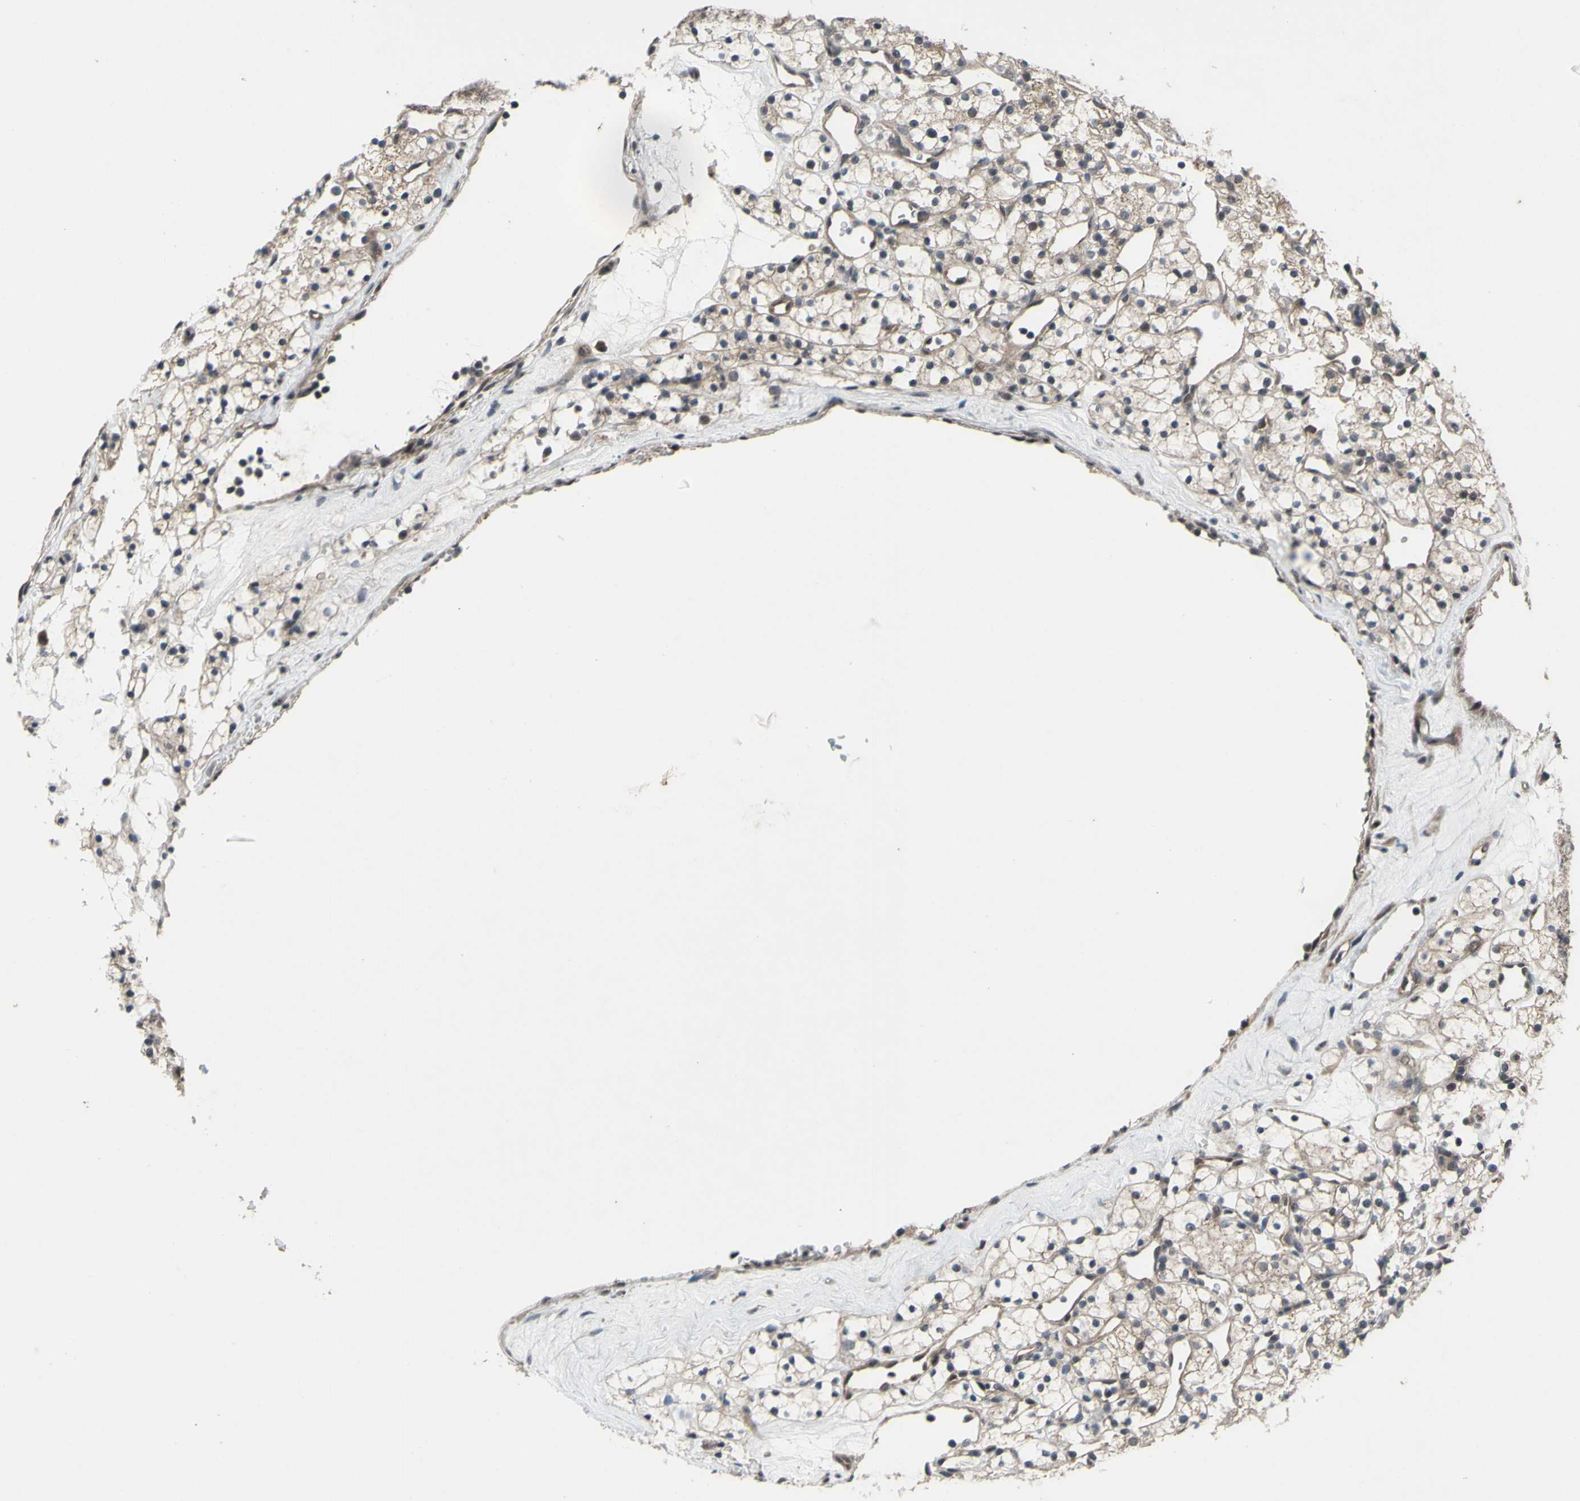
{"staining": {"intensity": "weak", "quantity": ">75%", "location": "cytoplasmic/membranous"}, "tissue": "renal cancer", "cell_type": "Tumor cells", "image_type": "cancer", "snomed": [{"axis": "morphology", "description": "Adenocarcinoma, NOS"}, {"axis": "topography", "description": "Kidney"}], "caption": "Brown immunohistochemical staining in human renal cancer (adenocarcinoma) demonstrates weak cytoplasmic/membranous expression in approximately >75% of tumor cells.", "gene": "TRDMT1", "patient": {"sex": "female", "age": 60}}